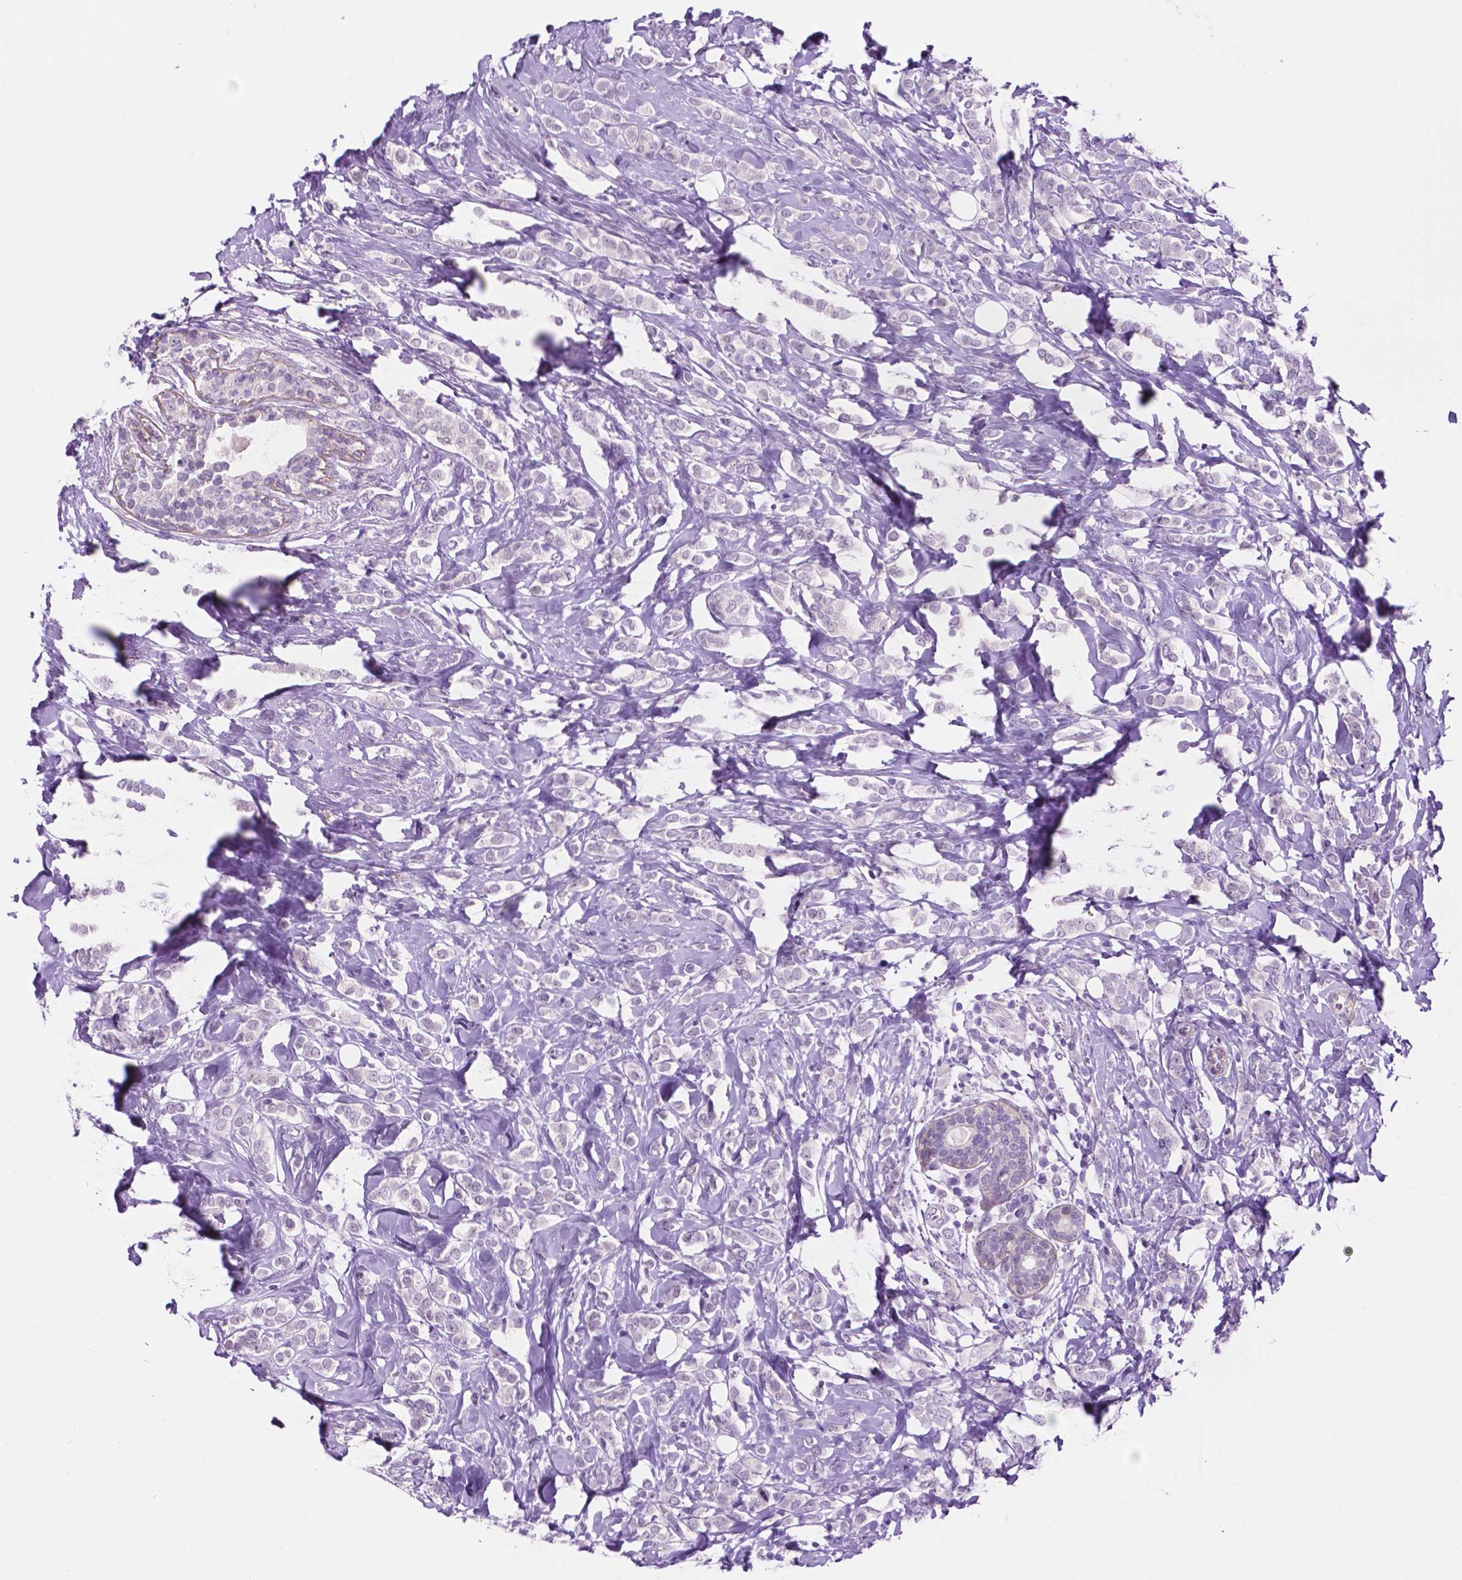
{"staining": {"intensity": "negative", "quantity": "none", "location": "none"}, "tissue": "breast cancer", "cell_type": "Tumor cells", "image_type": "cancer", "snomed": [{"axis": "morphology", "description": "Lobular carcinoma"}, {"axis": "topography", "description": "Breast"}], "caption": "Breast lobular carcinoma was stained to show a protein in brown. There is no significant staining in tumor cells.", "gene": "ACY3", "patient": {"sex": "female", "age": 49}}